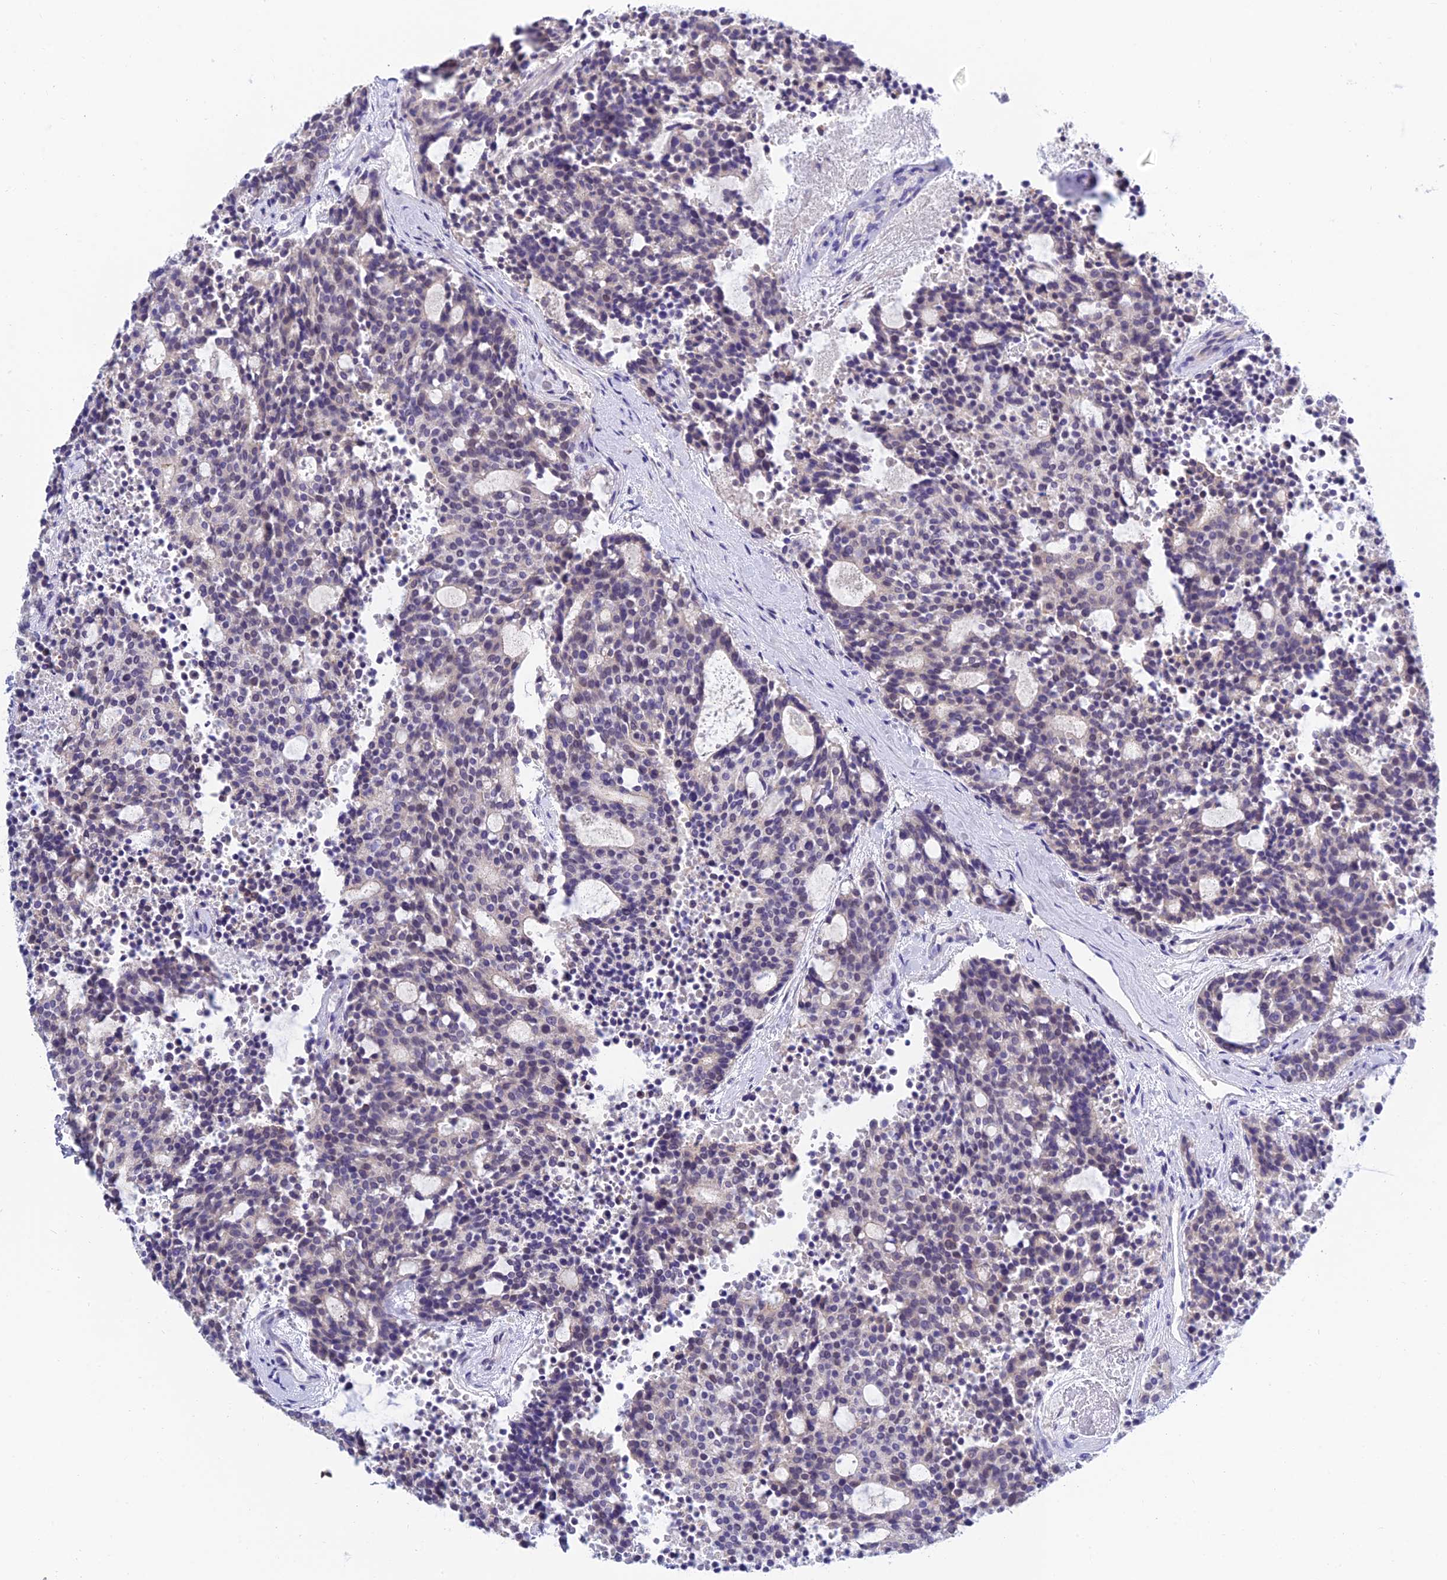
{"staining": {"intensity": "negative", "quantity": "none", "location": "none"}, "tissue": "carcinoid", "cell_type": "Tumor cells", "image_type": "cancer", "snomed": [{"axis": "morphology", "description": "Carcinoid, malignant, NOS"}, {"axis": "topography", "description": "Pancreas"}], "caption": "This is an IHC image of malignant carcinoid. There is no positivity in tumor cells.", "gene": "HOXB1", "patient": {"sex": "female", "age": 54}}